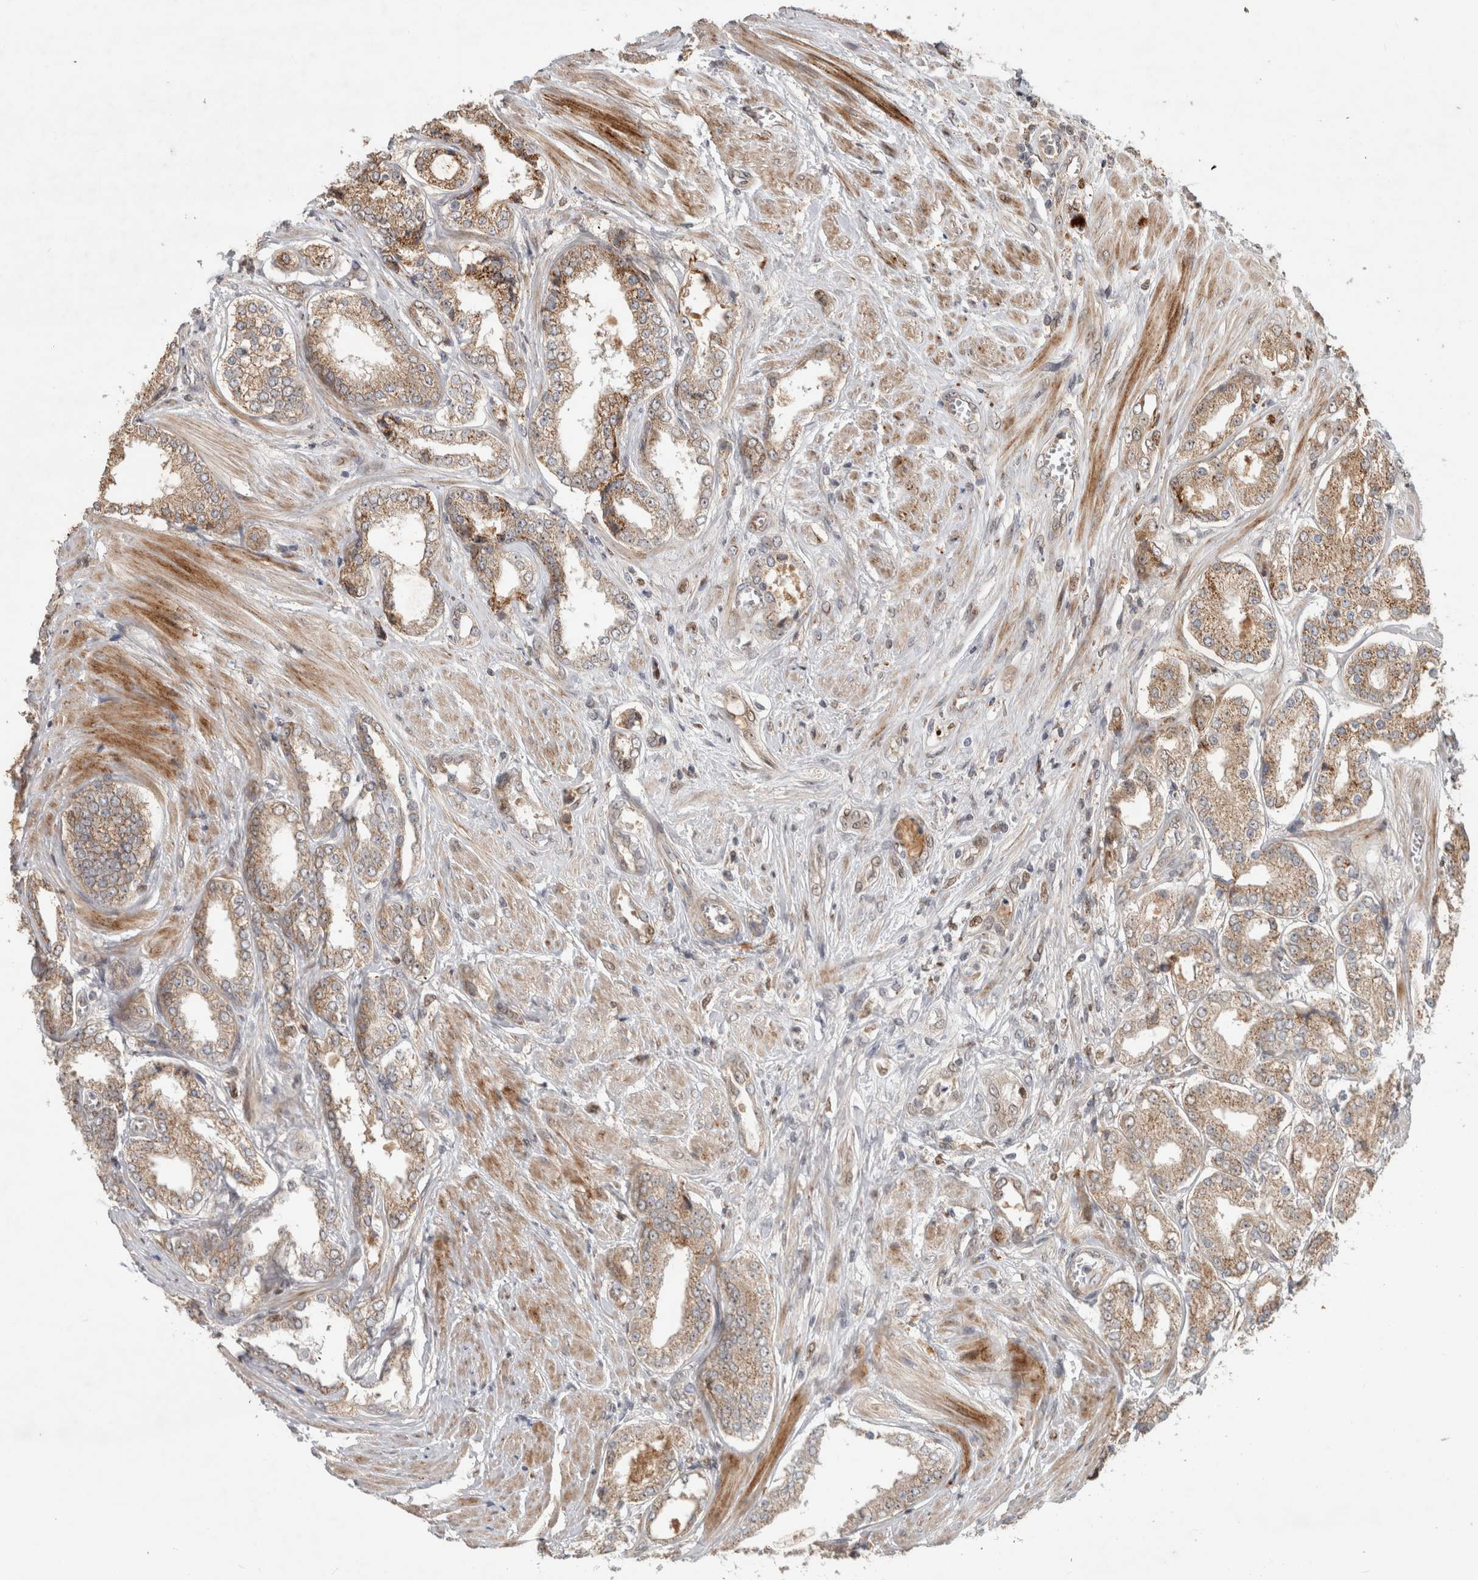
{"staining": {"intensity": "moderate", "quantity": ">75%", "location": "cytoplasmic/membranous"}, "tissue": "prostate cancer", "cell_type": "Tumor cells", "image_type": "cancer", "snomed": [{"axis": "morphology", "description": "Adenocarcinoma, Low grade"}, {"axis": "topography", "description": "Prostate"}], "caption": "This histopathology image reveals immunohistochemistry staining of human low-grade adenocarcinoma (prostate), with medium moderate cytoplasmic/membranous staining in about >75% of tumor cells.", "gene": "INSRR", "patient": {"sex": "male", "age": 62}}